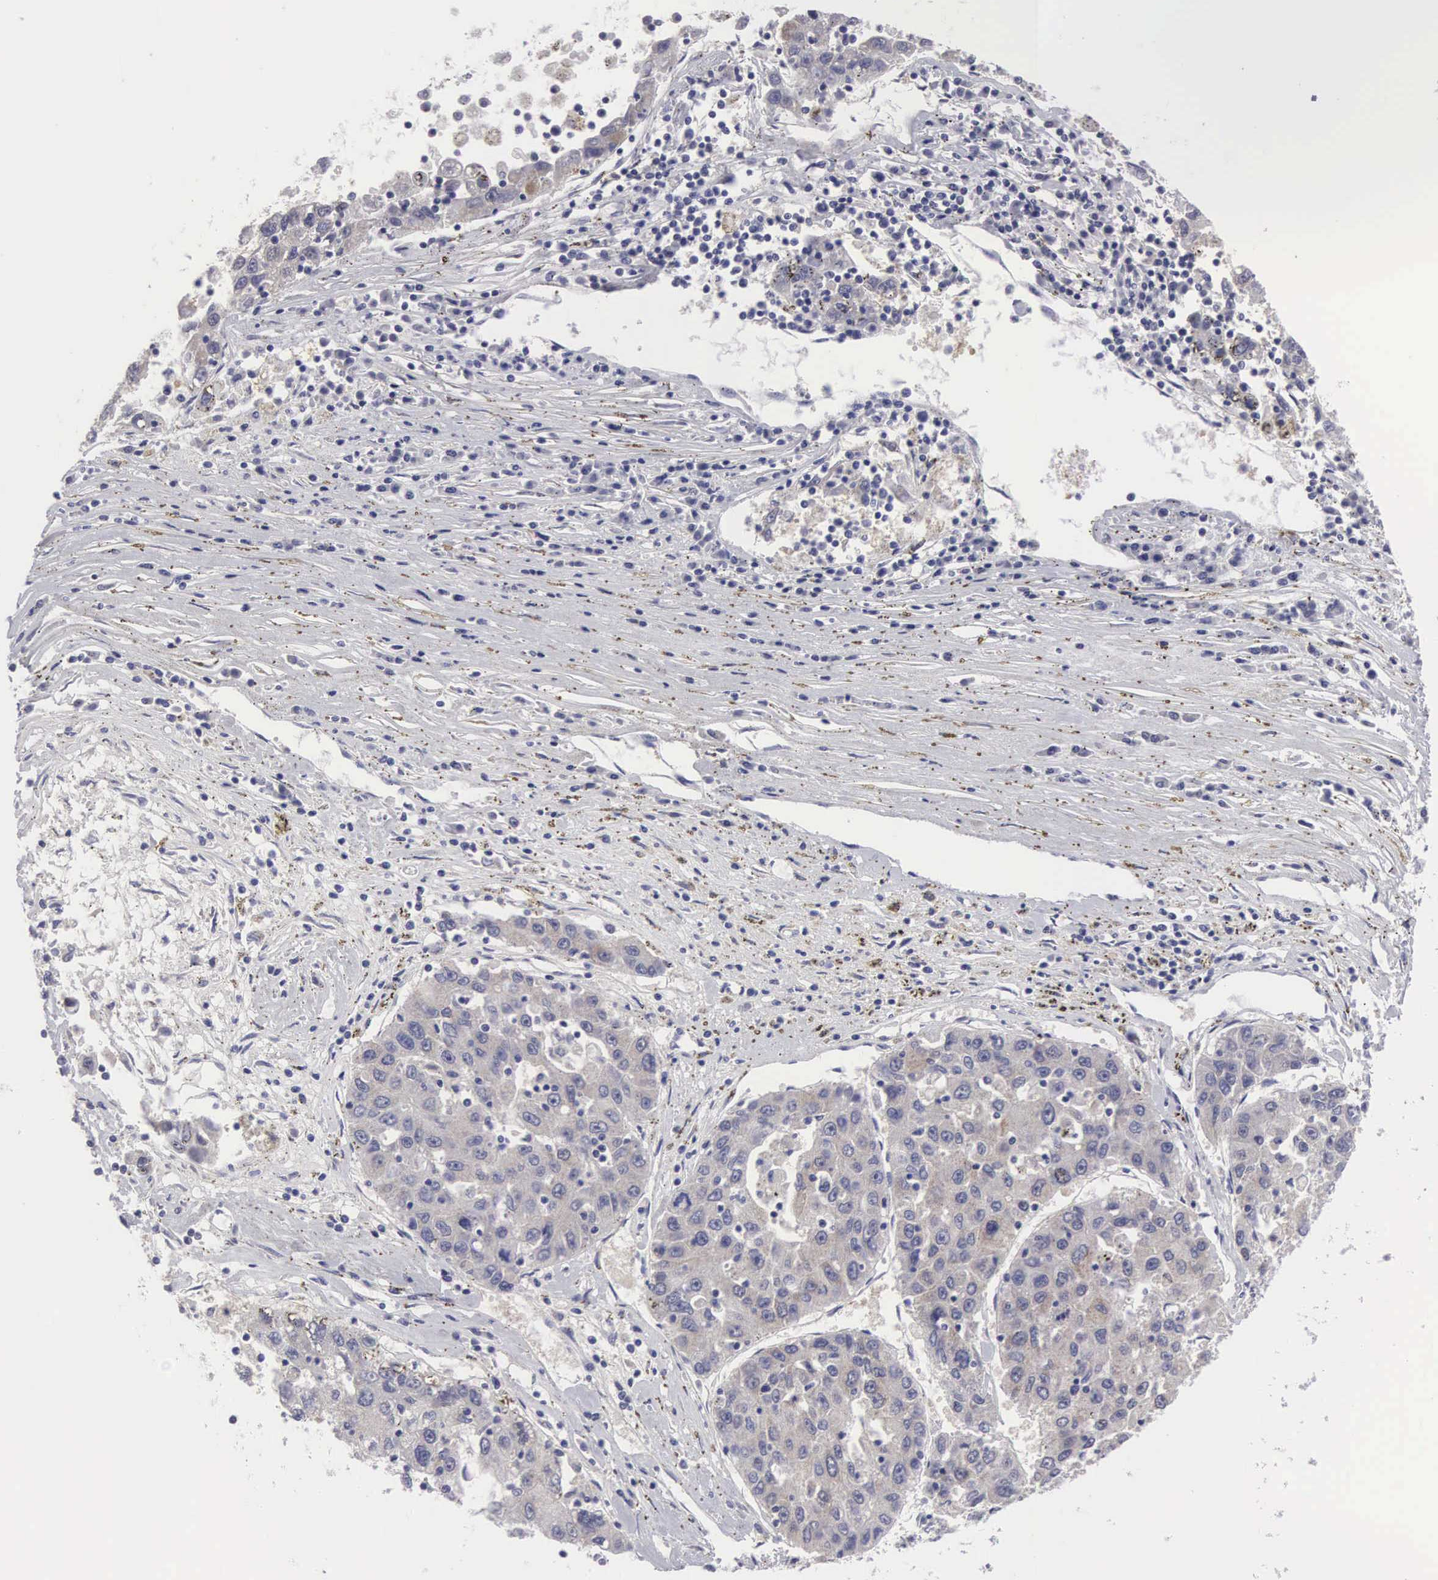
{"staining": {"intensity": "negative", "quantity": "none", "location": "none"}, "tissue": "liver cancer", "cell_type": "Tumor cells", "image_type": "cancer", "snomed": [{"axis": "morphology", "description": "Carcinoma, Hepatocellular, NOS"}, {"axis": "topography", "description": "Liver"}], "caption": "High power microscopy micrograph of an immunohistochemistry micrograph of hepatocellular carcinoma (liver), revealing no significant positivity in tumor cells.", "gene": "SLITRK4", "patient": {"sex": "male", "age": 49}}